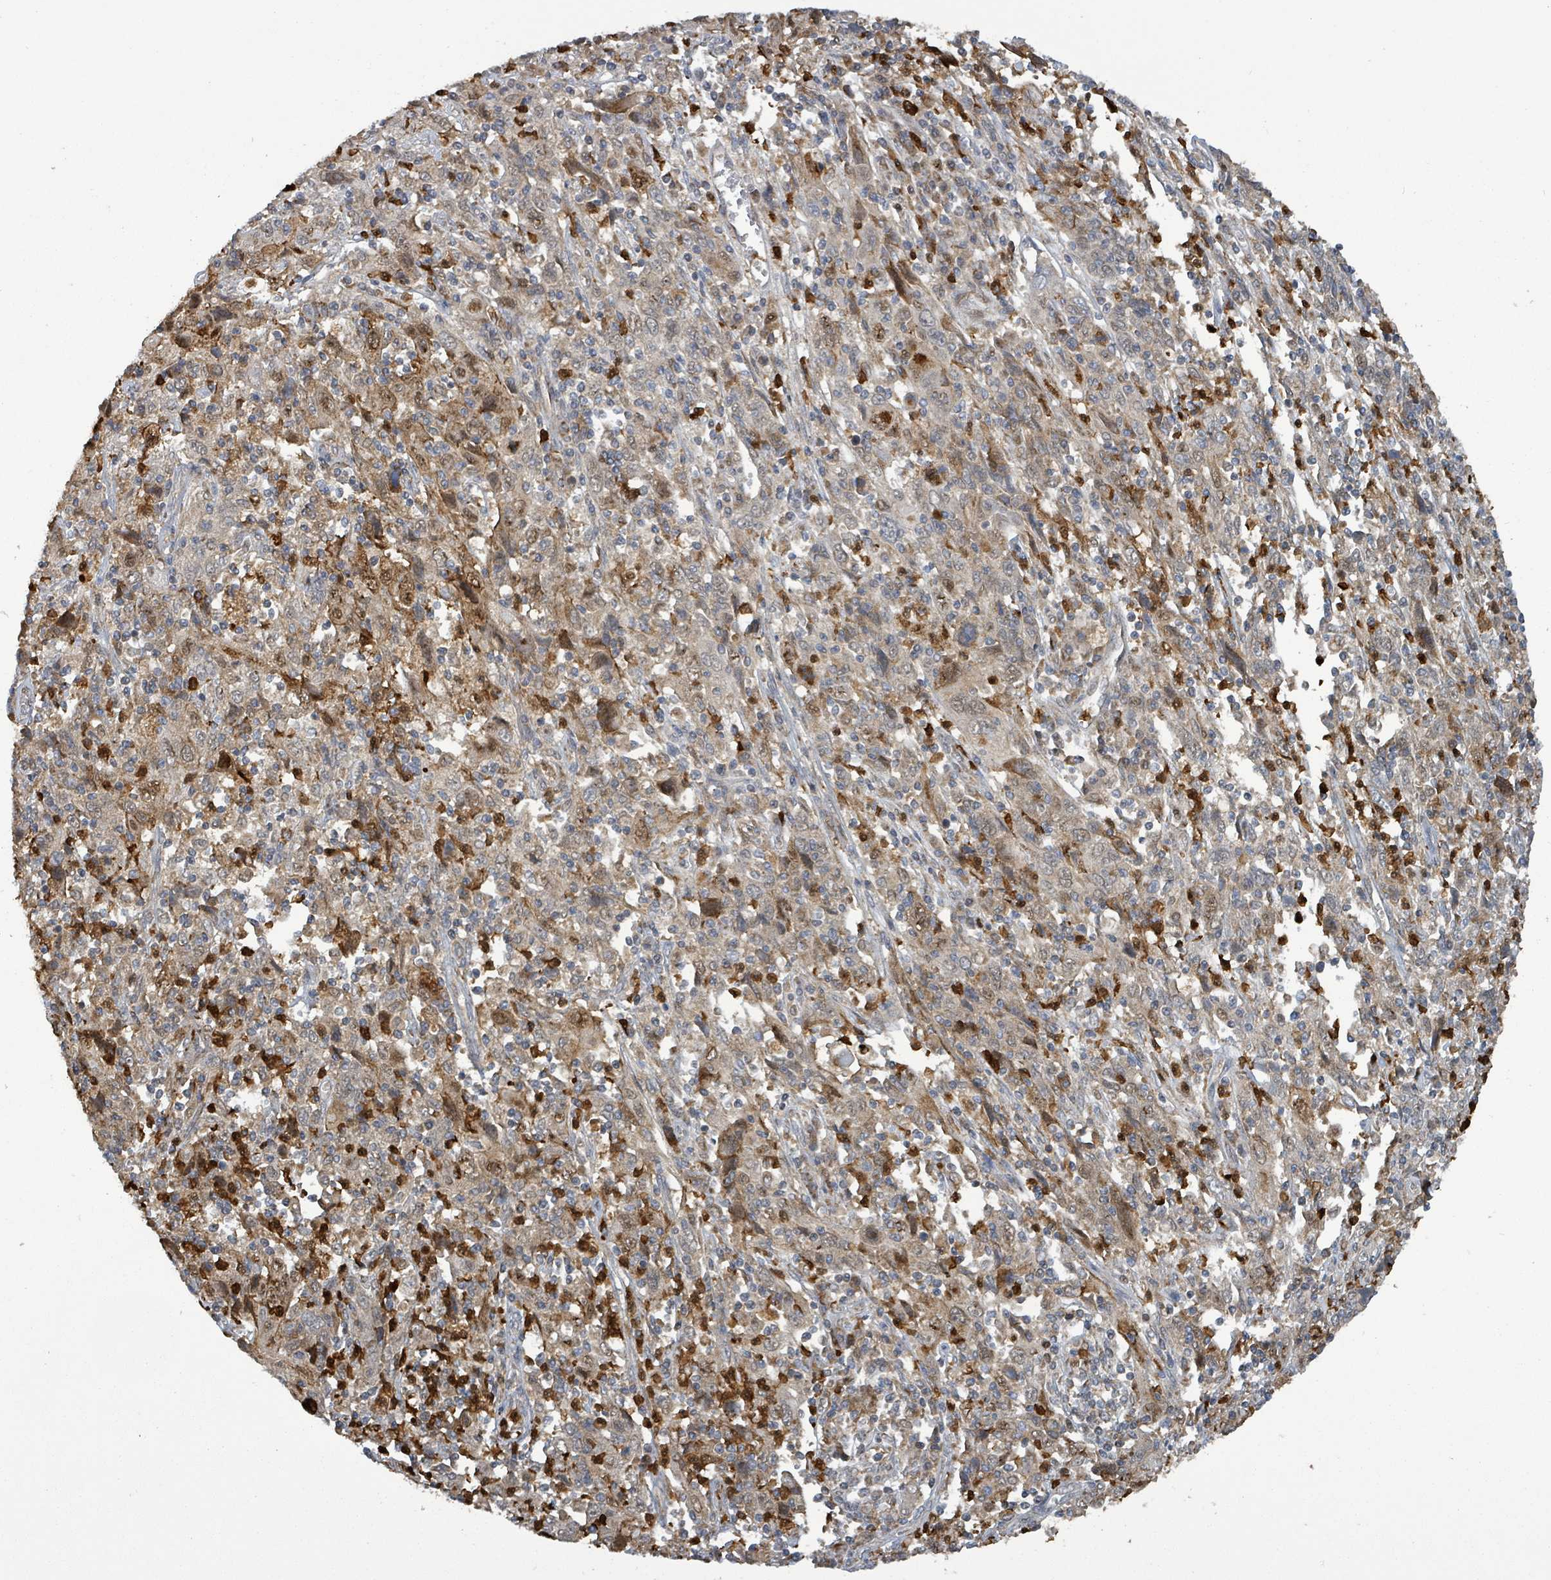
{"staining": {"intensity": "moderate", "quantity": "<25%", "location": "cytoplasmic/membranous,nuclear"}, "tissue": "cervical cancer", "cell_type": "Tumor cells", "image_type": "cancer", "snomed": [{"axis": "morphology", "description": "Squamous cell carcinoma, NOS"}, {"axis": "topography", "description": "Cervix"}], "caption": "Moderate cytoplasmic/membranous and nuclear staining for a protein is seen in approximately <25% of tumor cells of squamous cell carcinoma (cervical) using IHC.", "gene": "COQ6", "patient": {"sex": "female", "age": 46}}